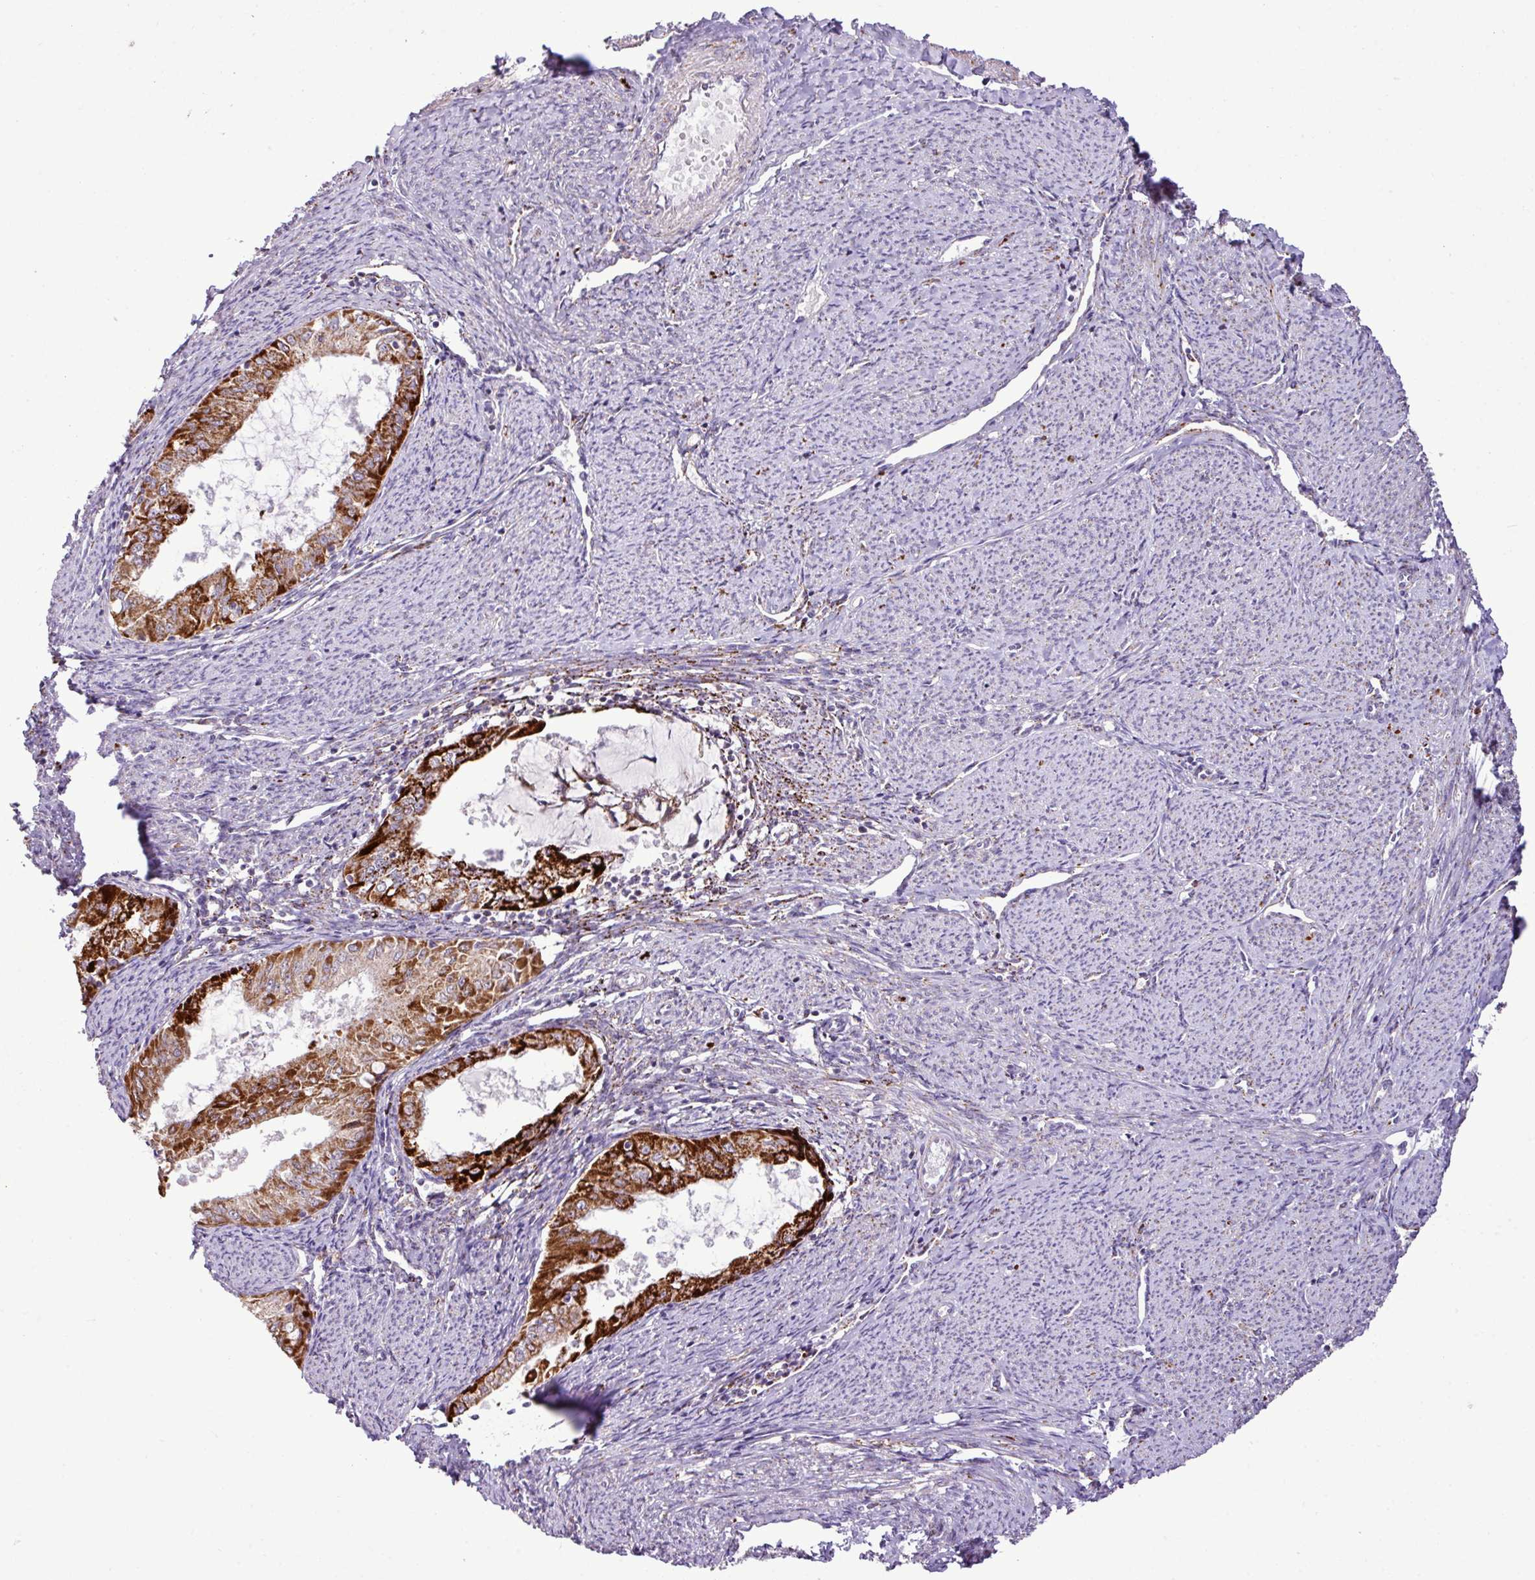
{"staining": {"intensity": "strong", "quantity": ">75%", "location": "cytoplasmic/membranous"}, "tissue": "endometrial cancer", "cell_type": "Tumor cells", "image_type": "cancer", "snomed": [{"axis": "morphology", "description": "Adenocarcinoma, NOS"}, {"axis": "topography", "description": "Endometrium"}], "caption": "Endometrial cancer stained with DAB immunohistochemistry demonstrates high levels of strong cytoplasmic/membranous positivity in about >75% of tumor cells. (DAB IHC, brown staining for protein, blue staining for nuclei).", "gene": "SGPP1", "patient": {"sex": "female", "age": 70}}